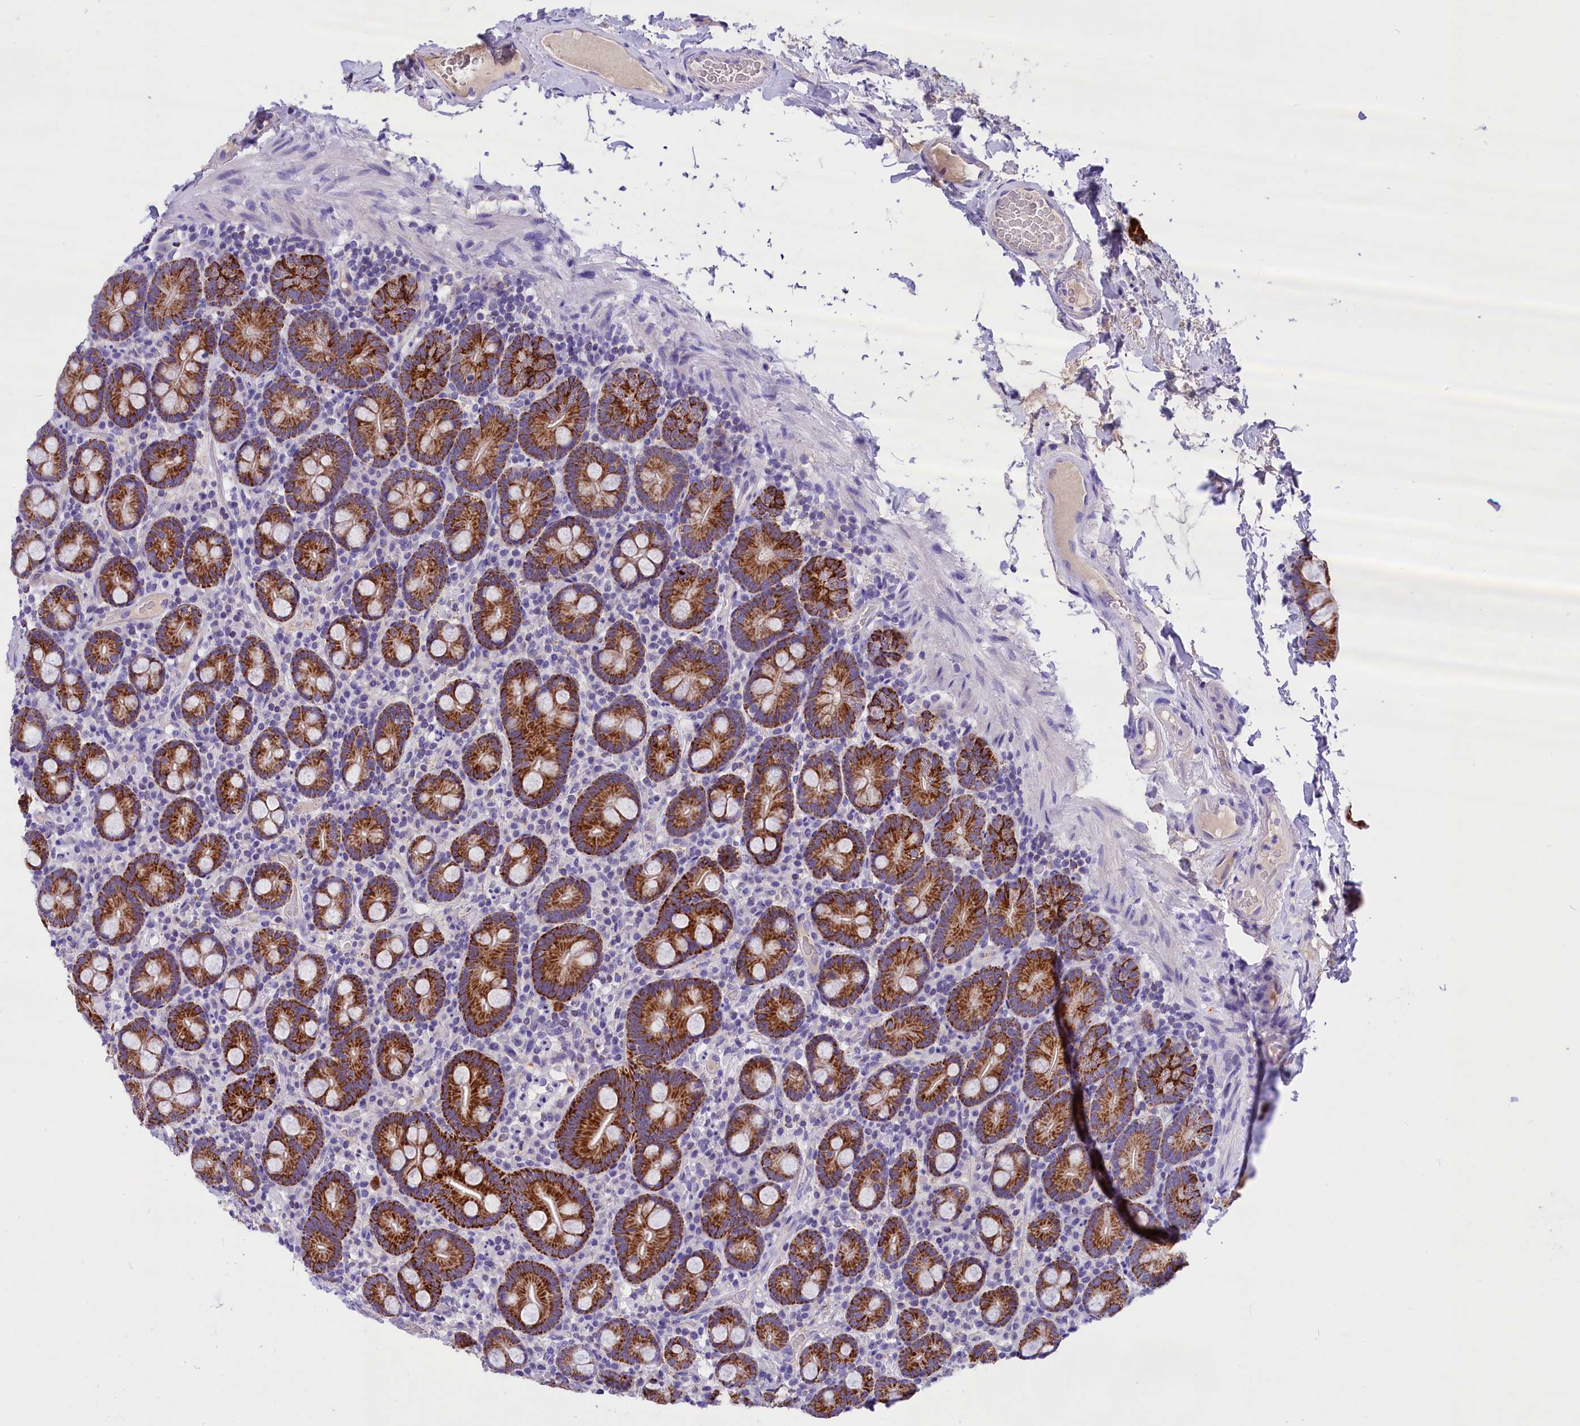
{"staining": {"intensity": "strong", "quantity": ">75%", "location": "cytoplasmic/membranous"}, "tissue": "small intestine", "cell_type": "Glandular cells", "image_type": "normal", "snomed": [{"axis": "morphology", "description": "Normal tissue, NOS"}, {"axis": "topography", "description": "Small intestine"}], "caption": "The immunohistochemical stain labels strong cytoplasmic/membranous expression in glandular cells of normal small intestine. (brown staining indicates protein expression, while blue staining denotes nuclei).", "gene": "ABAT", "patient": {"sex": "female", "age": 68}}